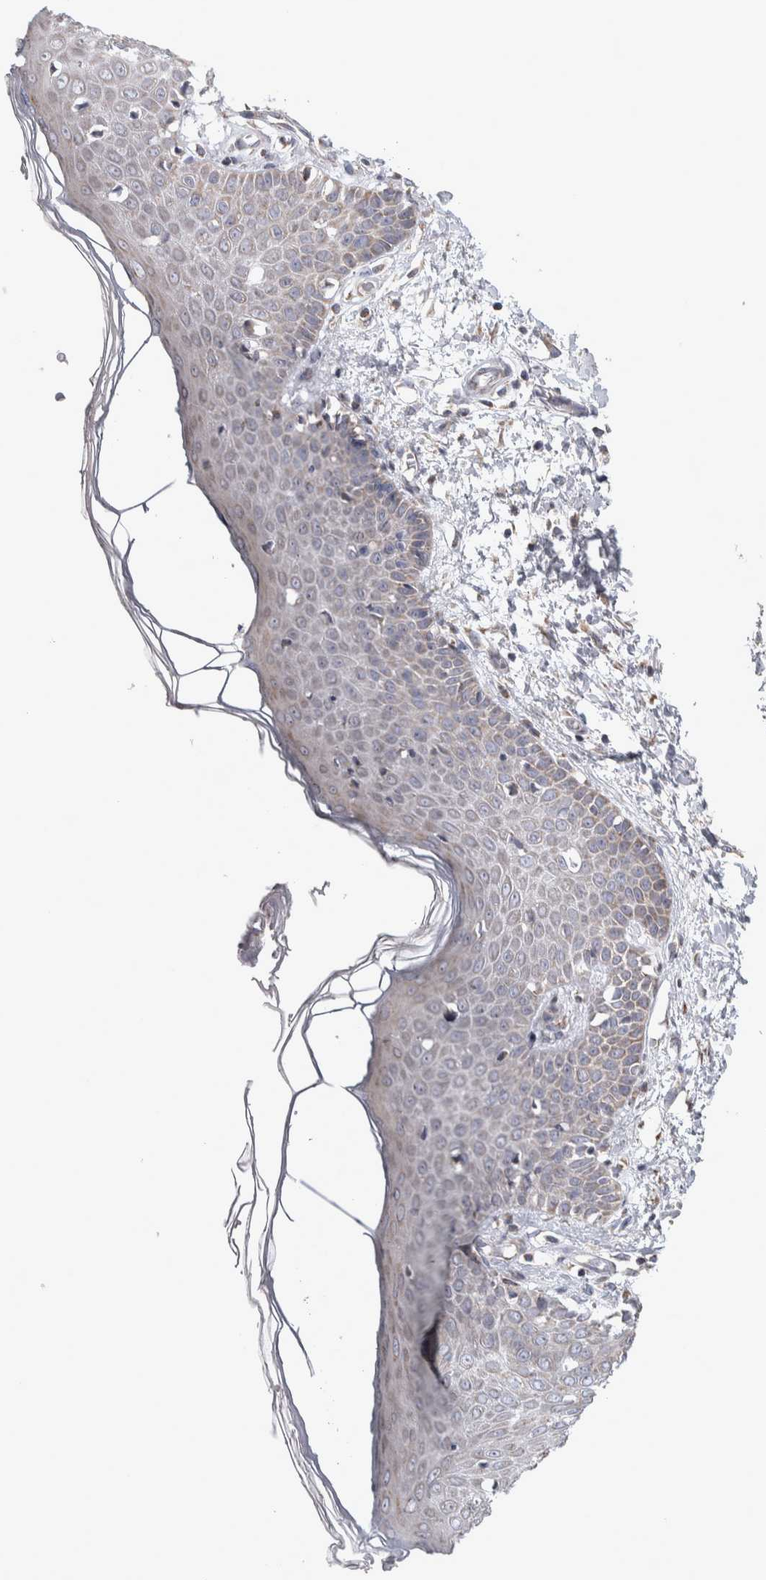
{"staining": {"intensity": "weak", "quantity": "<25%", "location": "cytoplasmic/membranous"}, "tissue": "skin", "cell_type": "Fibroblasts", "image_type": "normal", "snomed": [{"axis": "morphology", "description": "Normal tissue, NOS"}, {"axis": "morphology", "description": "Inflammation, NOS"}, {"axis": "topography", "description": "Skin"}], "caption": "An IHC micrograph of unremarkable skin is shown. There is no staining in fibroblasts of skin. (Brightfield microscopy of DAB immunohistochemistry at high magnification).", "gene": "SCO1", "patient": {"sex": "female", "age": 44}}